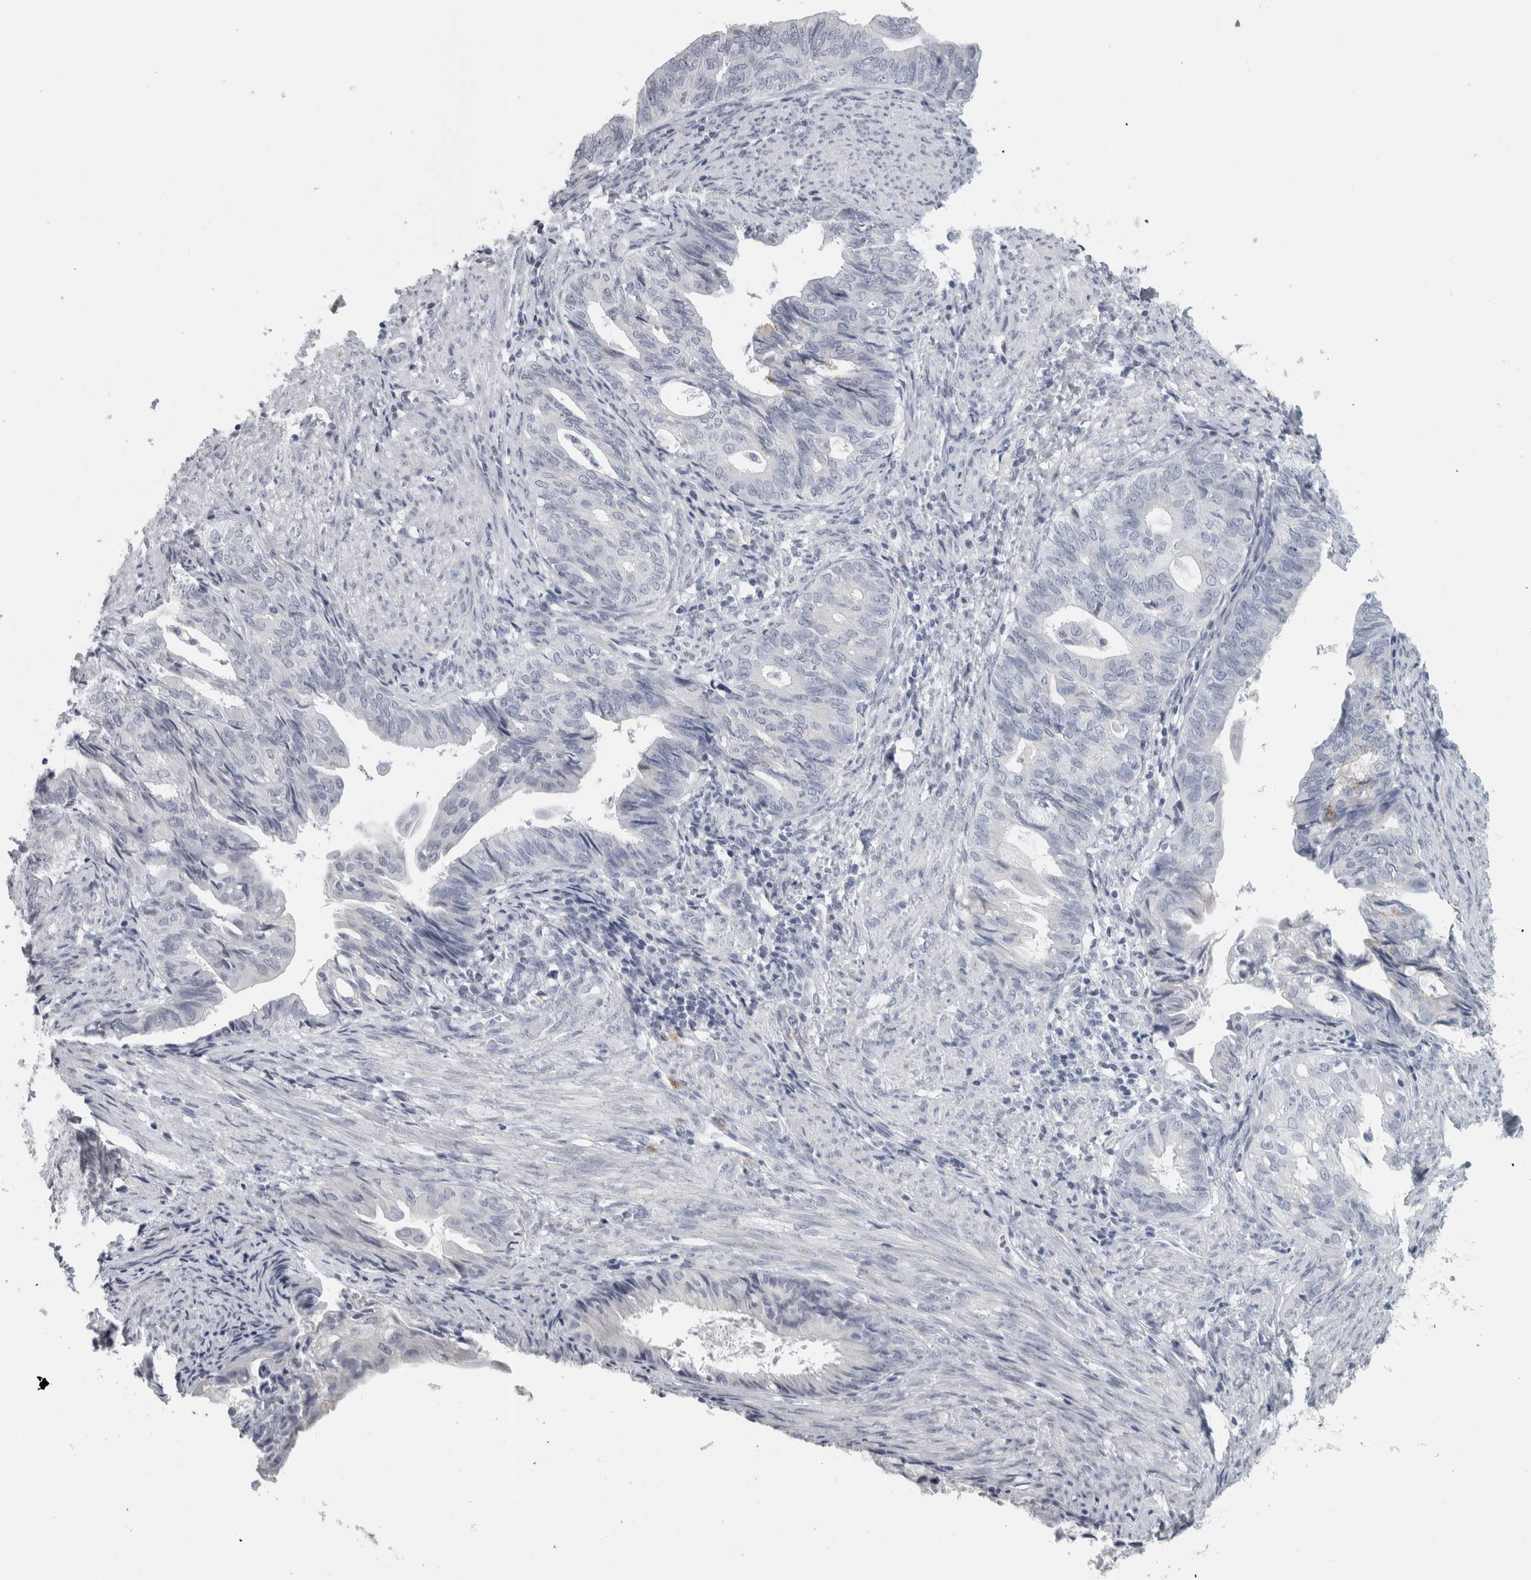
{"staining": {"intensity": "negative", "quantity": "none", "location": "none"}, "tissue": "endometrial cancer", "cell_type": "Tumor cells", "image_type": "cancer", "snomed": [{"axis": "morphology", "description": "Adenocarcinoma, NOS"}, {"axis": "topography", "description": "Endometrium"}], "caption": "This is an immunohistochemistry (IHC) micrograph of human endometrial cancer (adenocarcinoma). There is no positivity in tumor cells.", "gene": "CPE", "patient": {"sex": "female", "age": 86}}